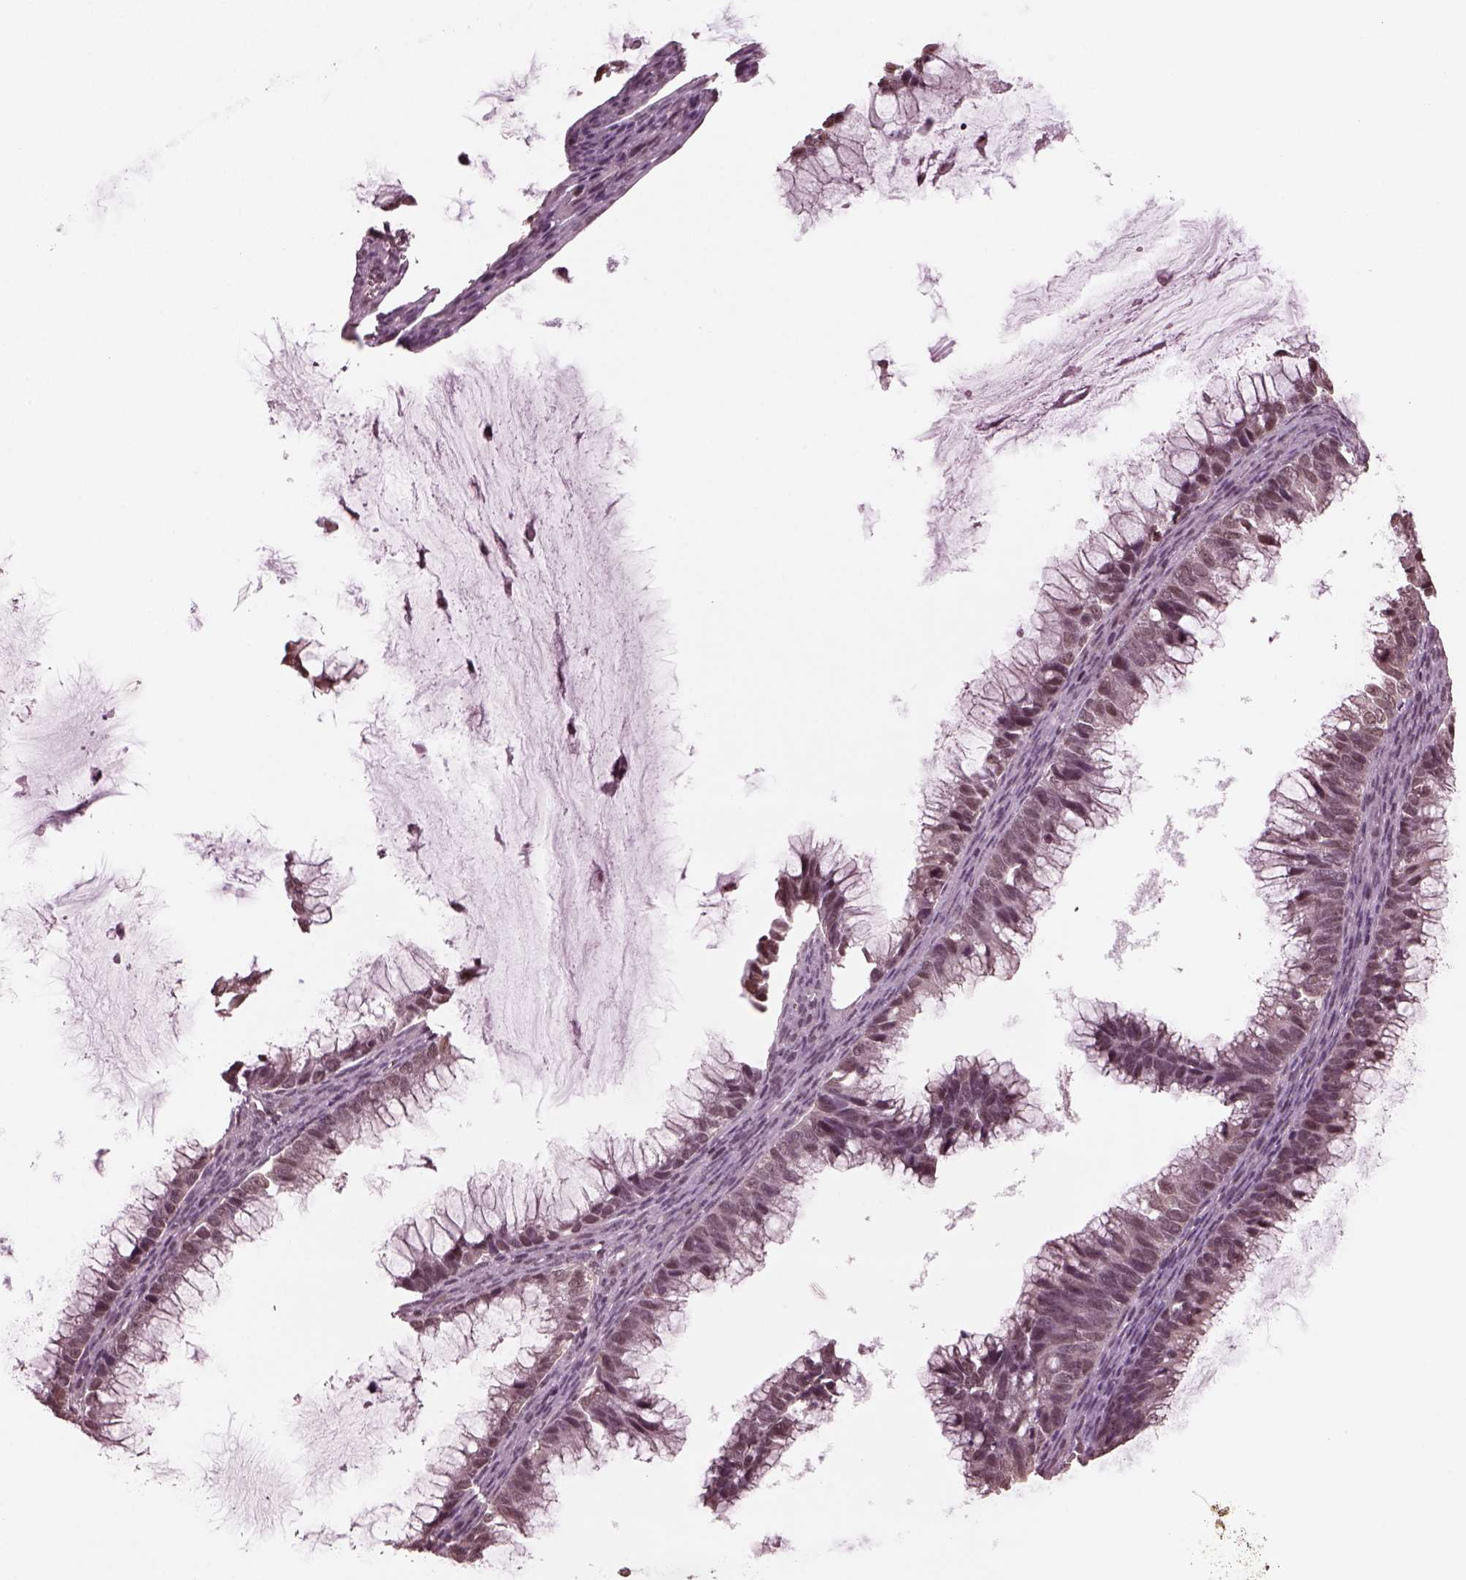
{"staining": {"intensity": "weak", "quantity": "<25%", "location": "nuclear"}, "tissue": "ovarian cancer", "cell_type": "Tumor cells", "image_type": "cancer", "snomed": [{"axis": "morphology", "description": "Cystadenocarcinoma, mucinous, NOS"}, {"axis": "topography", "description": "Ovary"}], "caption": "Tumor cells are negative for brown protein staining in ovarian cancer.", "gene": "RUVBL2", "patient": {"sex": "female", "age": 38}}